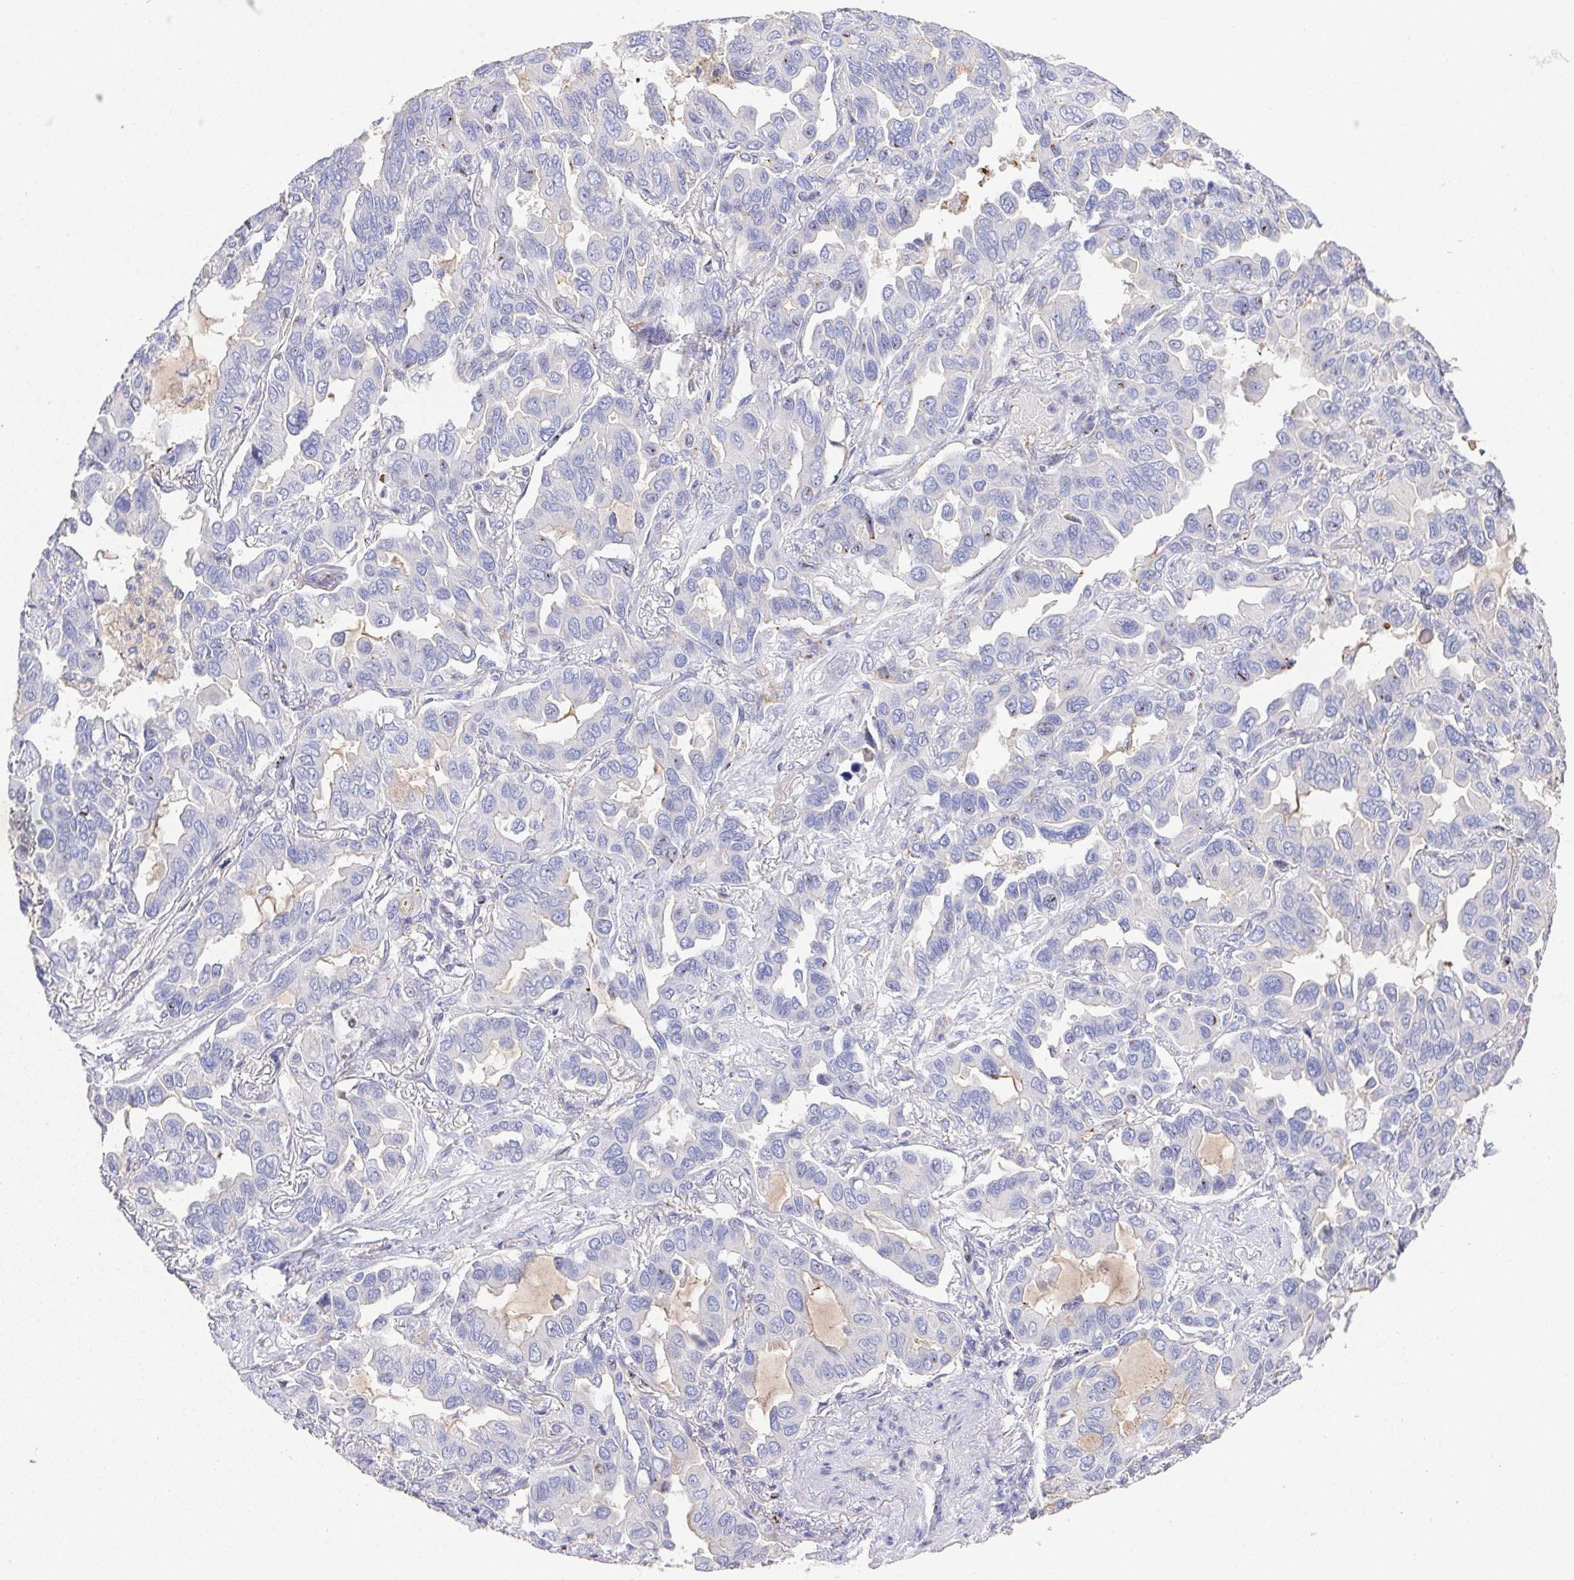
{"staining": {"intensity": "moderate", "quantity": "<25%", "location": "cytoplasmic/membranous"}, "tissue": "lung cancer", "cell_type": "Tumor cells", "image_type": "cancer", "snomed": [{"axis": "morphology", "description": "Adenocarcinoma, NOS"}, {"axis": "topography", "description": "Lung"}], "caption": "A brown stain shows moderate cytoplasmic/membranous expression of a protein in human lung cancer (adenocarcinoma) tumor cells.", "gene": "PRG3", "patient": {"sex": "male", "age": 64}}